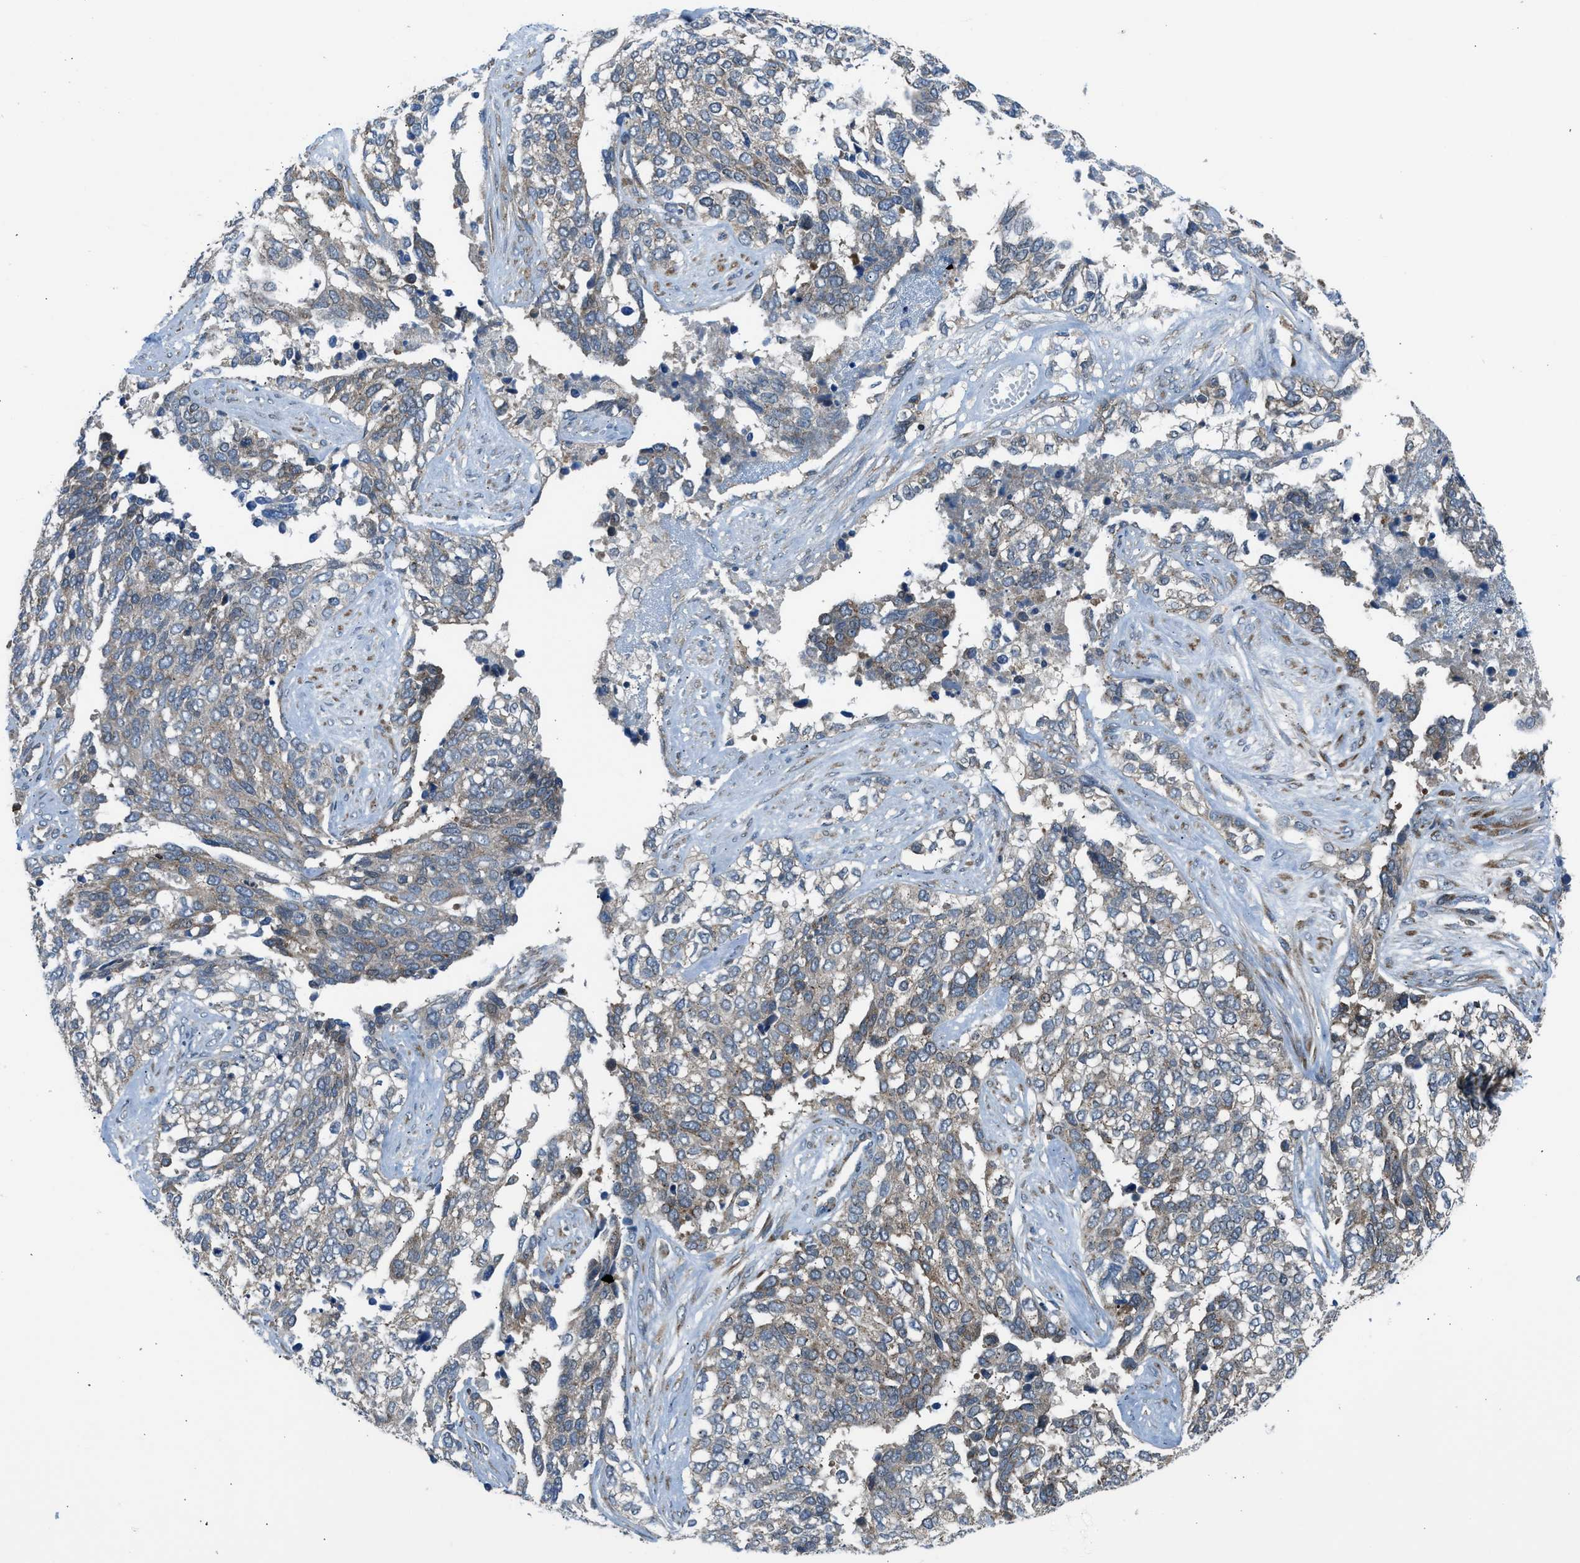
{"staining": {"intensity": "weak", "quantity": ">75%", "location": "cytoplasmic/membranous"}, "tissue": "ovarian cancer", "cell_type": "Tumor cells", "image_type": "cancer", "snomed": [{"axis": "morphology", "description": "Cystadenocarcinoma, serous, NOS"}, {"axis": "topography", "description": "Ovary"}], "caption": "Protein analysis of ovarian cancer tissue displays weak cytoplasmic/membranous positivity in about >75% of tumor cells.", "gene": "EDARADD", "patient": {"sex": "female", "age": 44}}